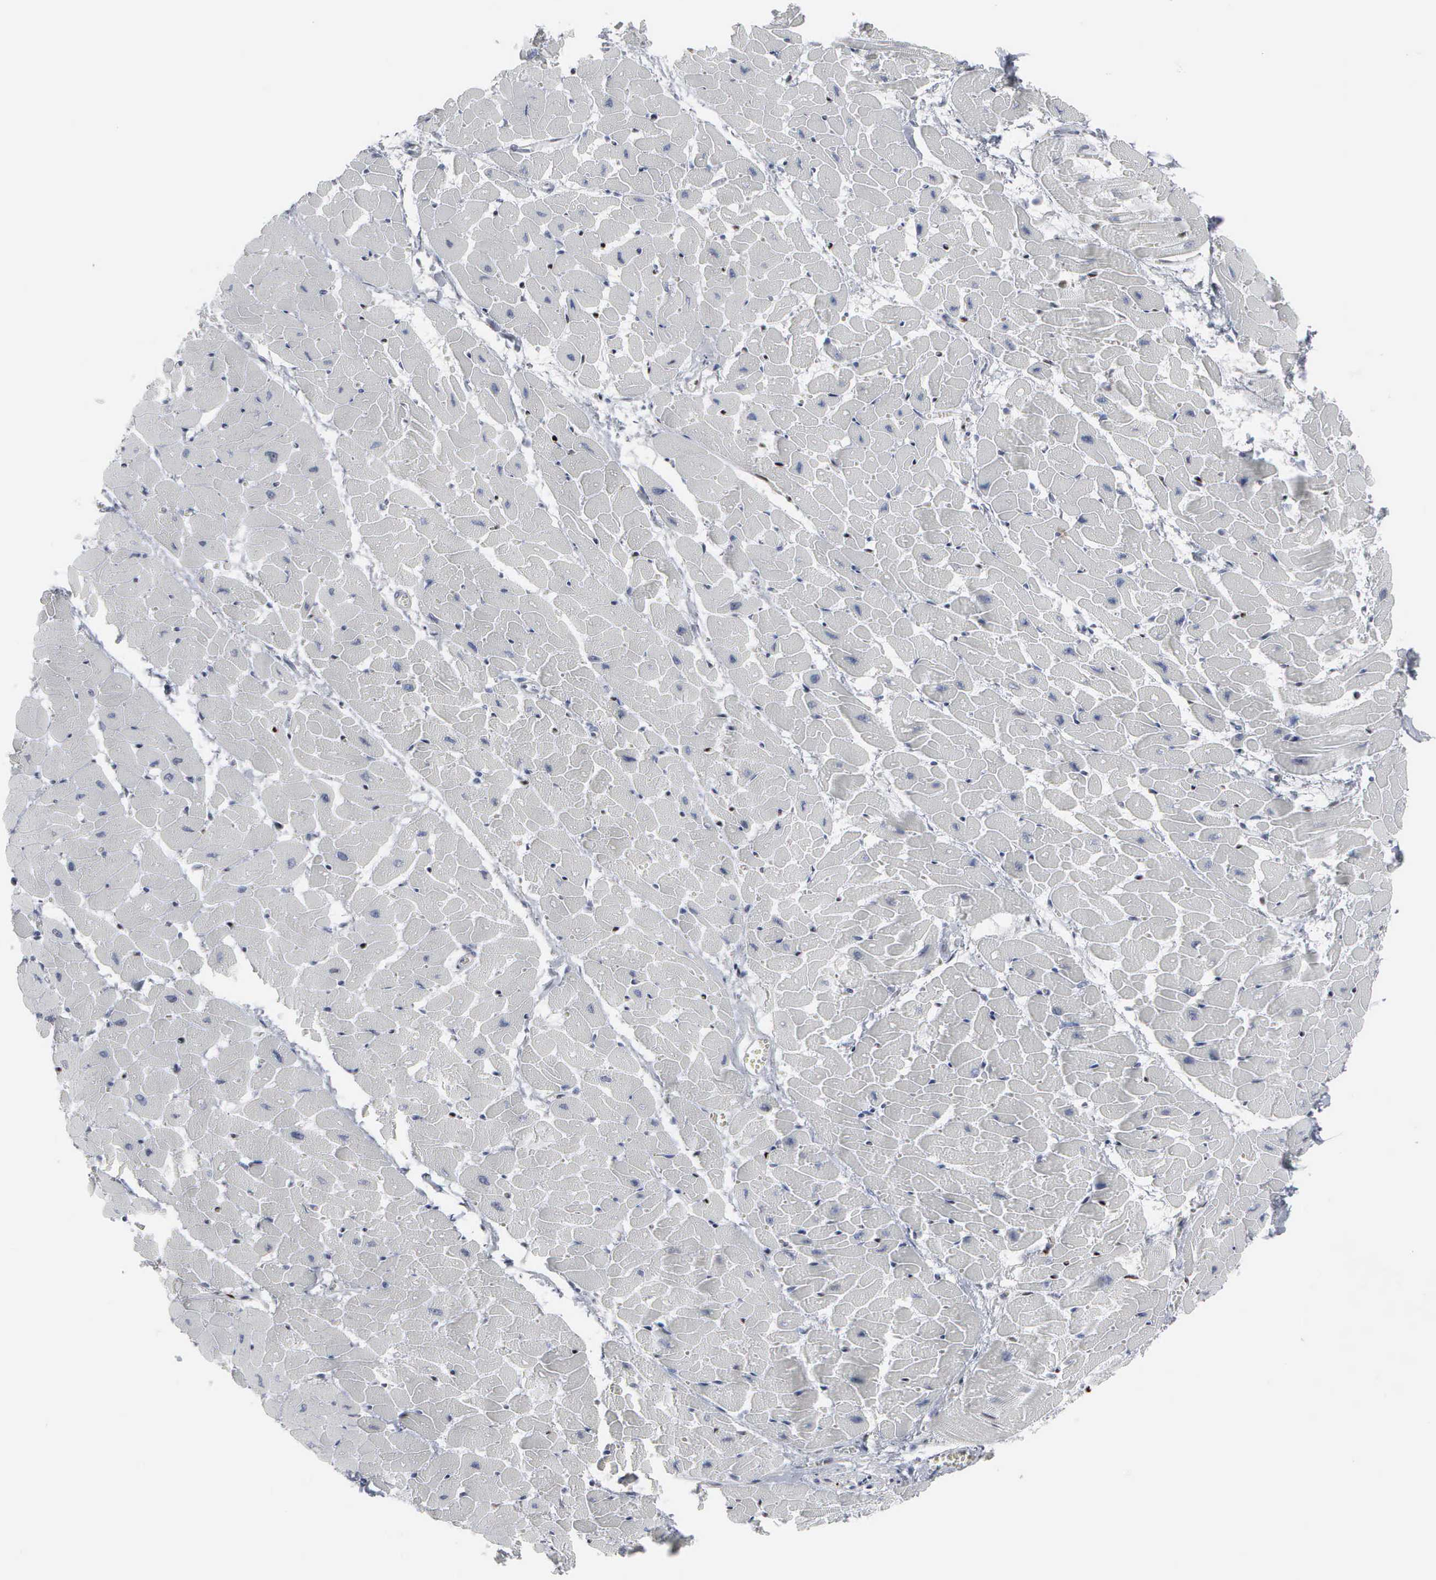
{"staining": {"intensity": "negative", "quantity": "none", "location": "none"}, "tissue": "heart muscle", "cell_type": "Cardiomyocytes", "image_type": "normal", "snomed": [{"axis": "morphology", "description": "Normal tissue, NOS"}, {"axis": "topography", "description": "Heart"}], "caption": "A histopathology image of human heart muscle is negative for staining in cardiomyocytes. (DAB (3,3'-diaminobenzidine) immunohistochemistry (IHC) with hematoxylin counter stain).", "gene": "CCND3", "patient": {"sex": "female", "age": 19}}